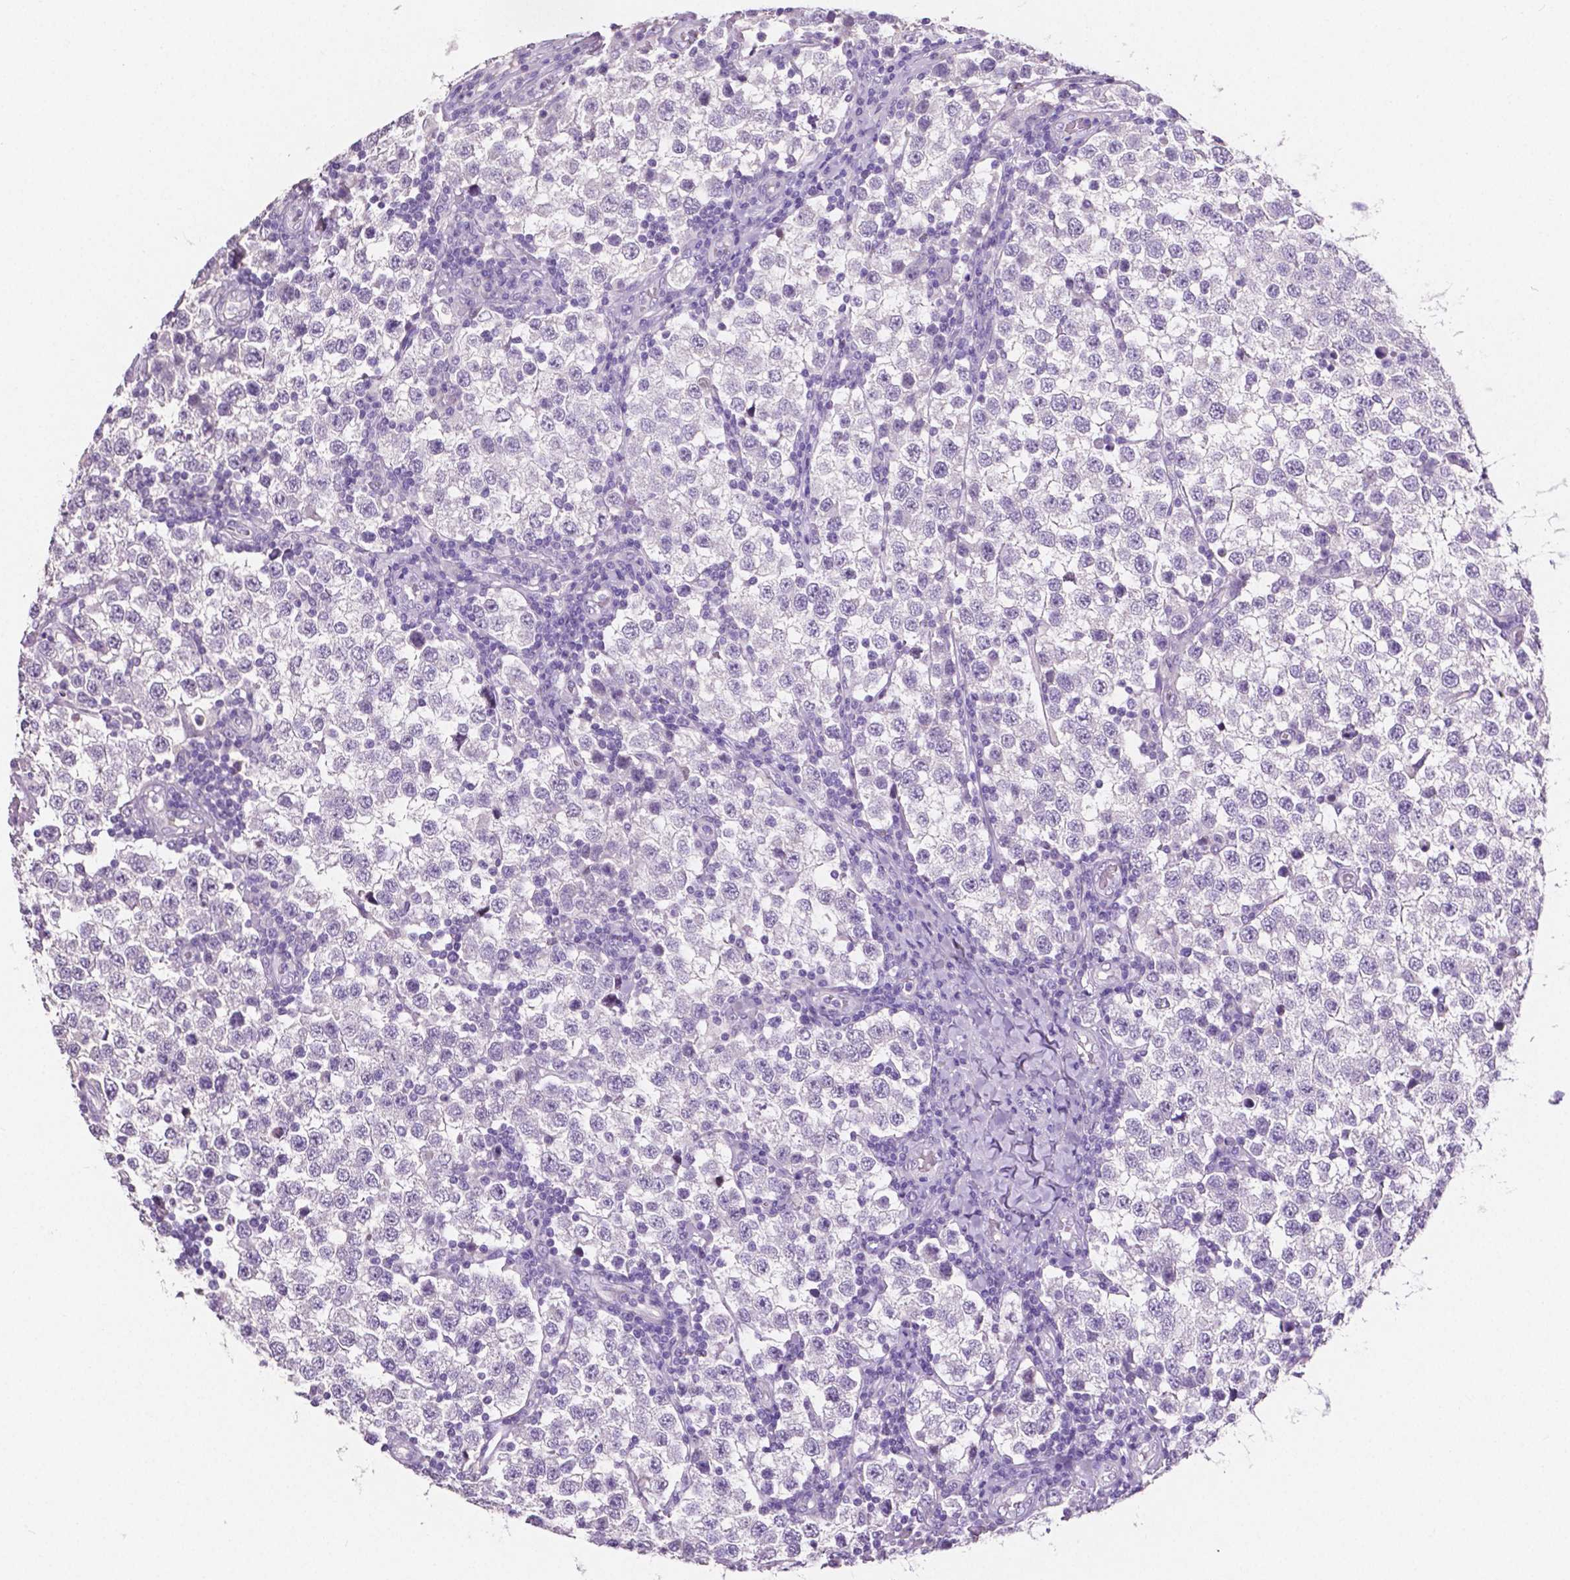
{"staining": {"intensity": "negative", "quantity": "none", "location": "none"}, "tissue": "testis cancer", "cell_type": "Tumor cells", "image_type": "cancer", "snomed": [{"axis": "morphology", "description": "Seminoma, NOS"}, {"axis": "topography", "description": "Testis"}], "caption": "Tumor cells are negative for brown protein staining in testis seminoma.", "gene": "SLC22A2", "patient": {"sex": "male", "age": 34}}